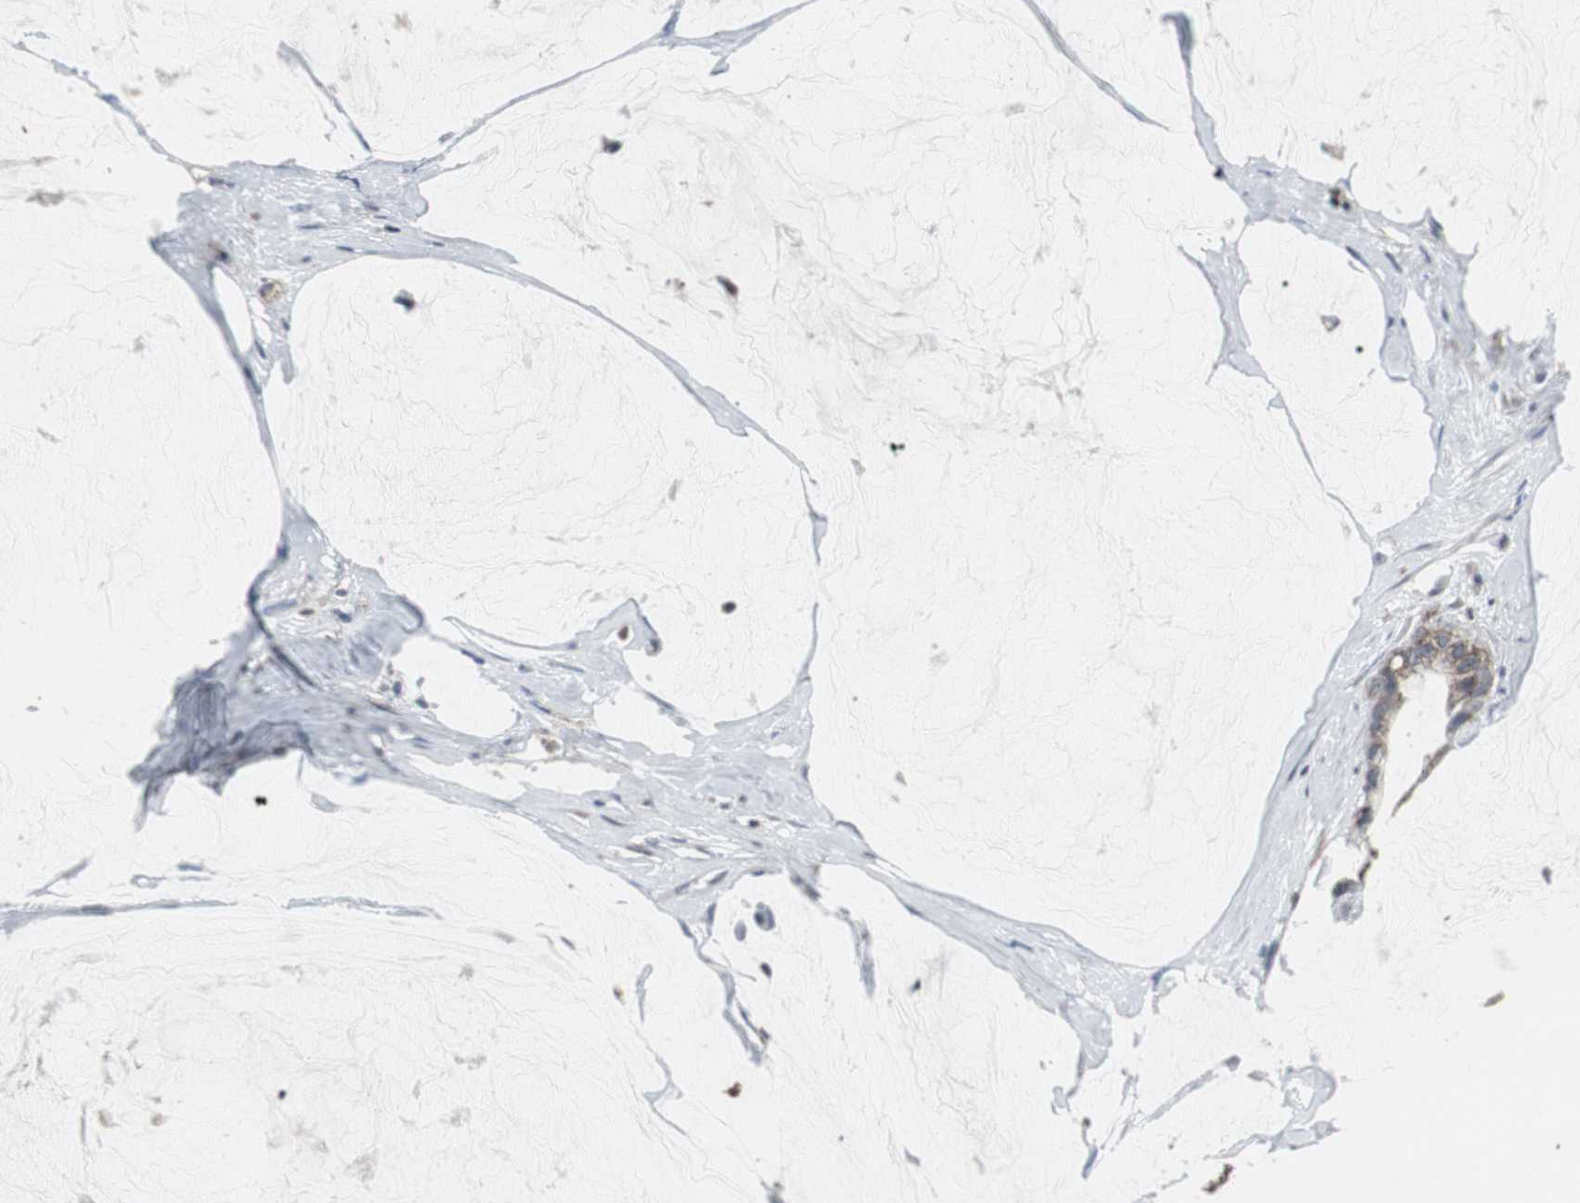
{"staining": {"intensity": "weak", "quantity": ">75%", "location": "cytoplasmic/membranous"}, "tissue": "ovarian cancer", "cell_type": "Tumor cells", "image_type": "cancer", "snomed": [{"axis": "morphology", "description": "Cystadenocarcinoma, mucinous, NOS"}, {"axis": "topography", "description": "Ovary"}], "caption": "High-magnification brightfield microscopy of ovarian cancer stained with DAB (brown) and counterstained with hematoxylin (blue). tumor cells exhibit weak cytoplasmic/membranous positivity is identified in about>75% of cells. Using DAB (brown) and hematoxylin (blue) stains, captured at high magnification using brightfield microscopy.", "gene": "ACAA1", "patient": {"sex": "female", "age": 39}}